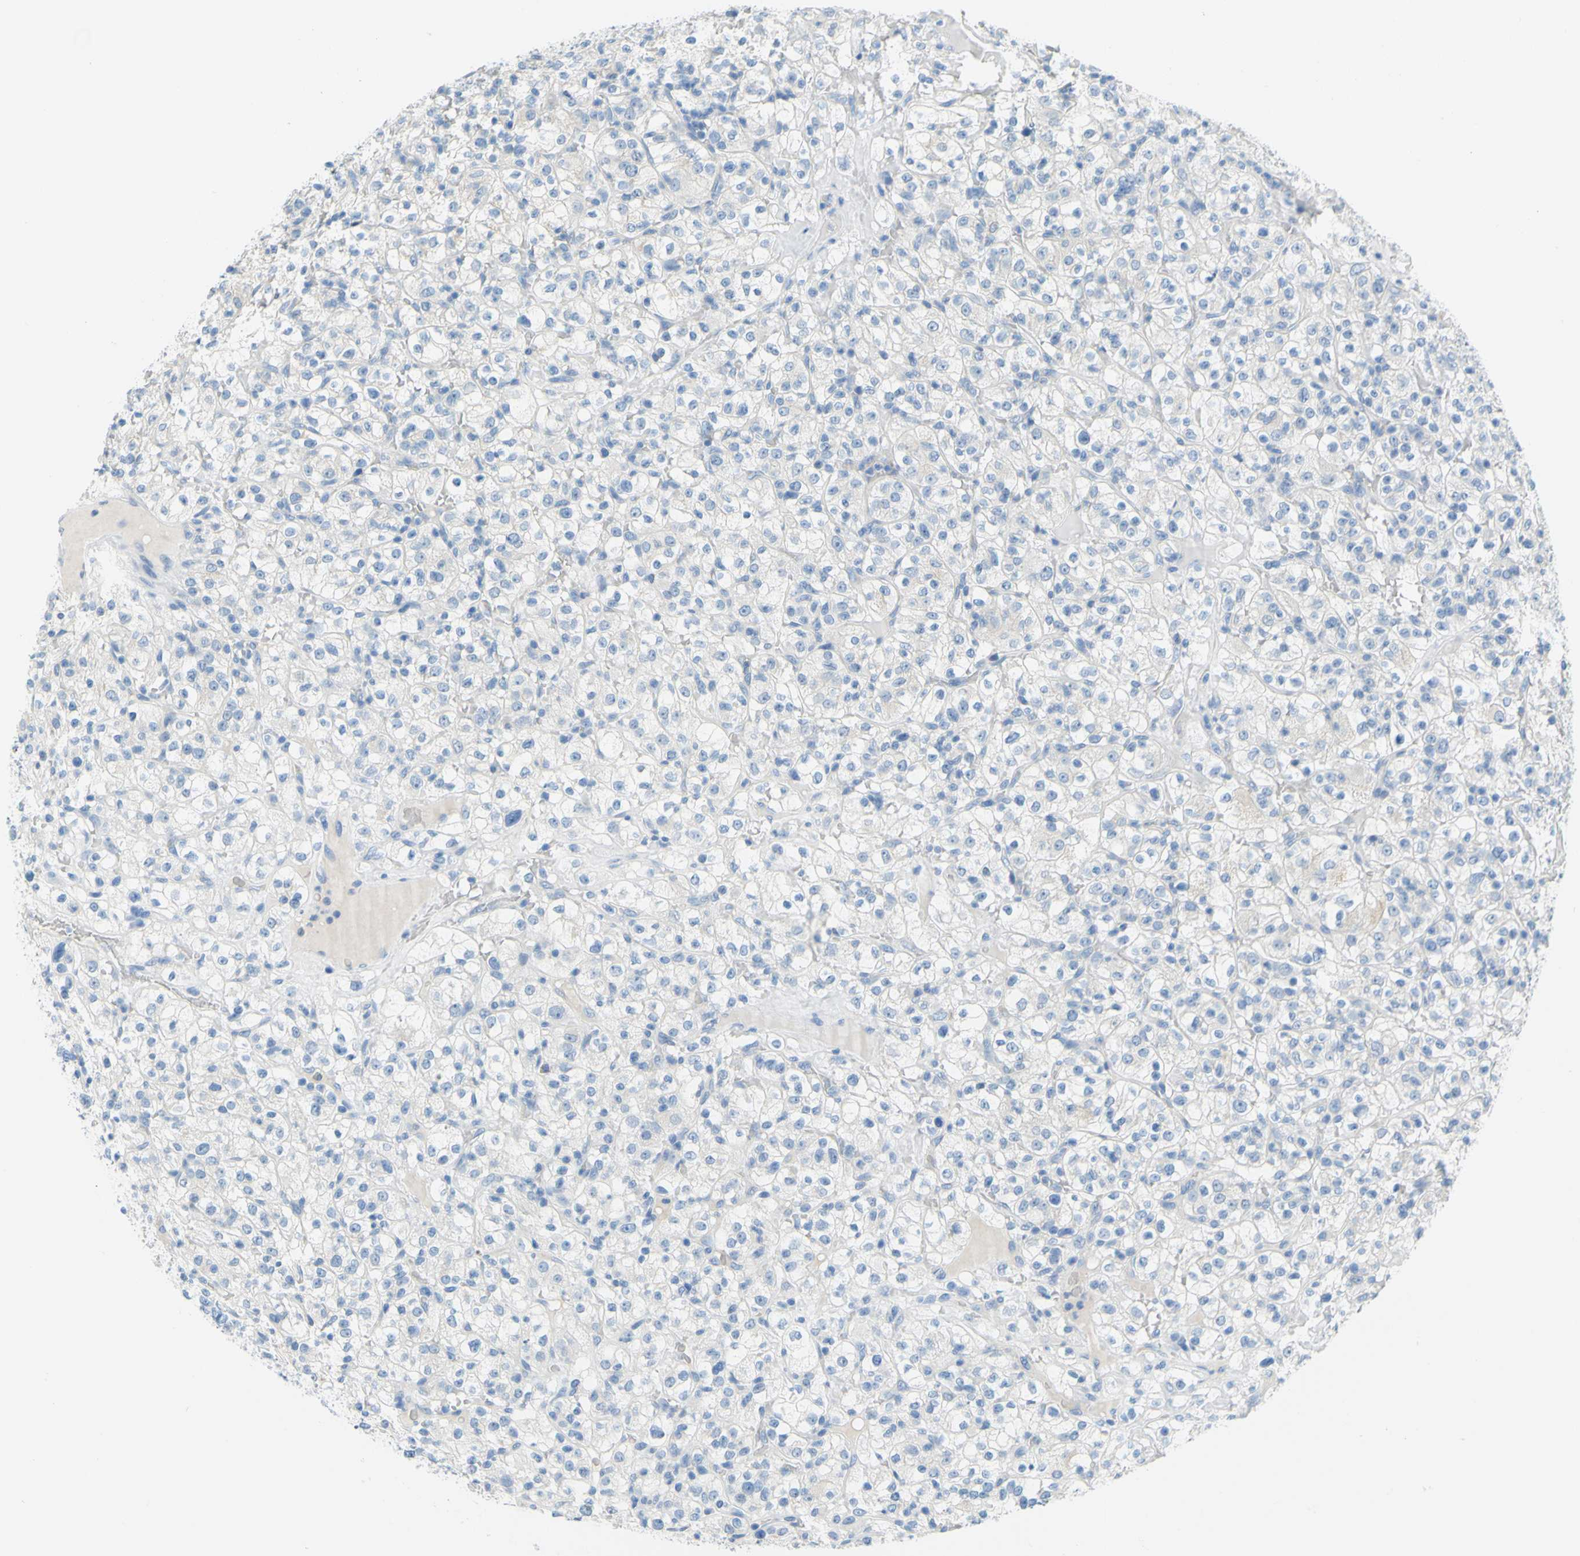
{"staining": {"intensity": "negative", "quantity": "none", "location": "none"}, "tissue": "renal cancer", "cell_type": "Tumor cells", "image_type": "cancer", "snomed": [{"axis": "morphology", "description": "Normal tissue, NOS"}, {"axis": "morphology", "description": "Adenocarcinoma, NOS"}, {"axis": "topography", "description": "Kidney"}], "caption": "High power microscopy image of an IHC photomicrograph of renal cancer (adenocarcinoma), revealing no significant positivity in tumor cells.", "gene": "DCT", "patient": {"sex": "female", "age": 72}}